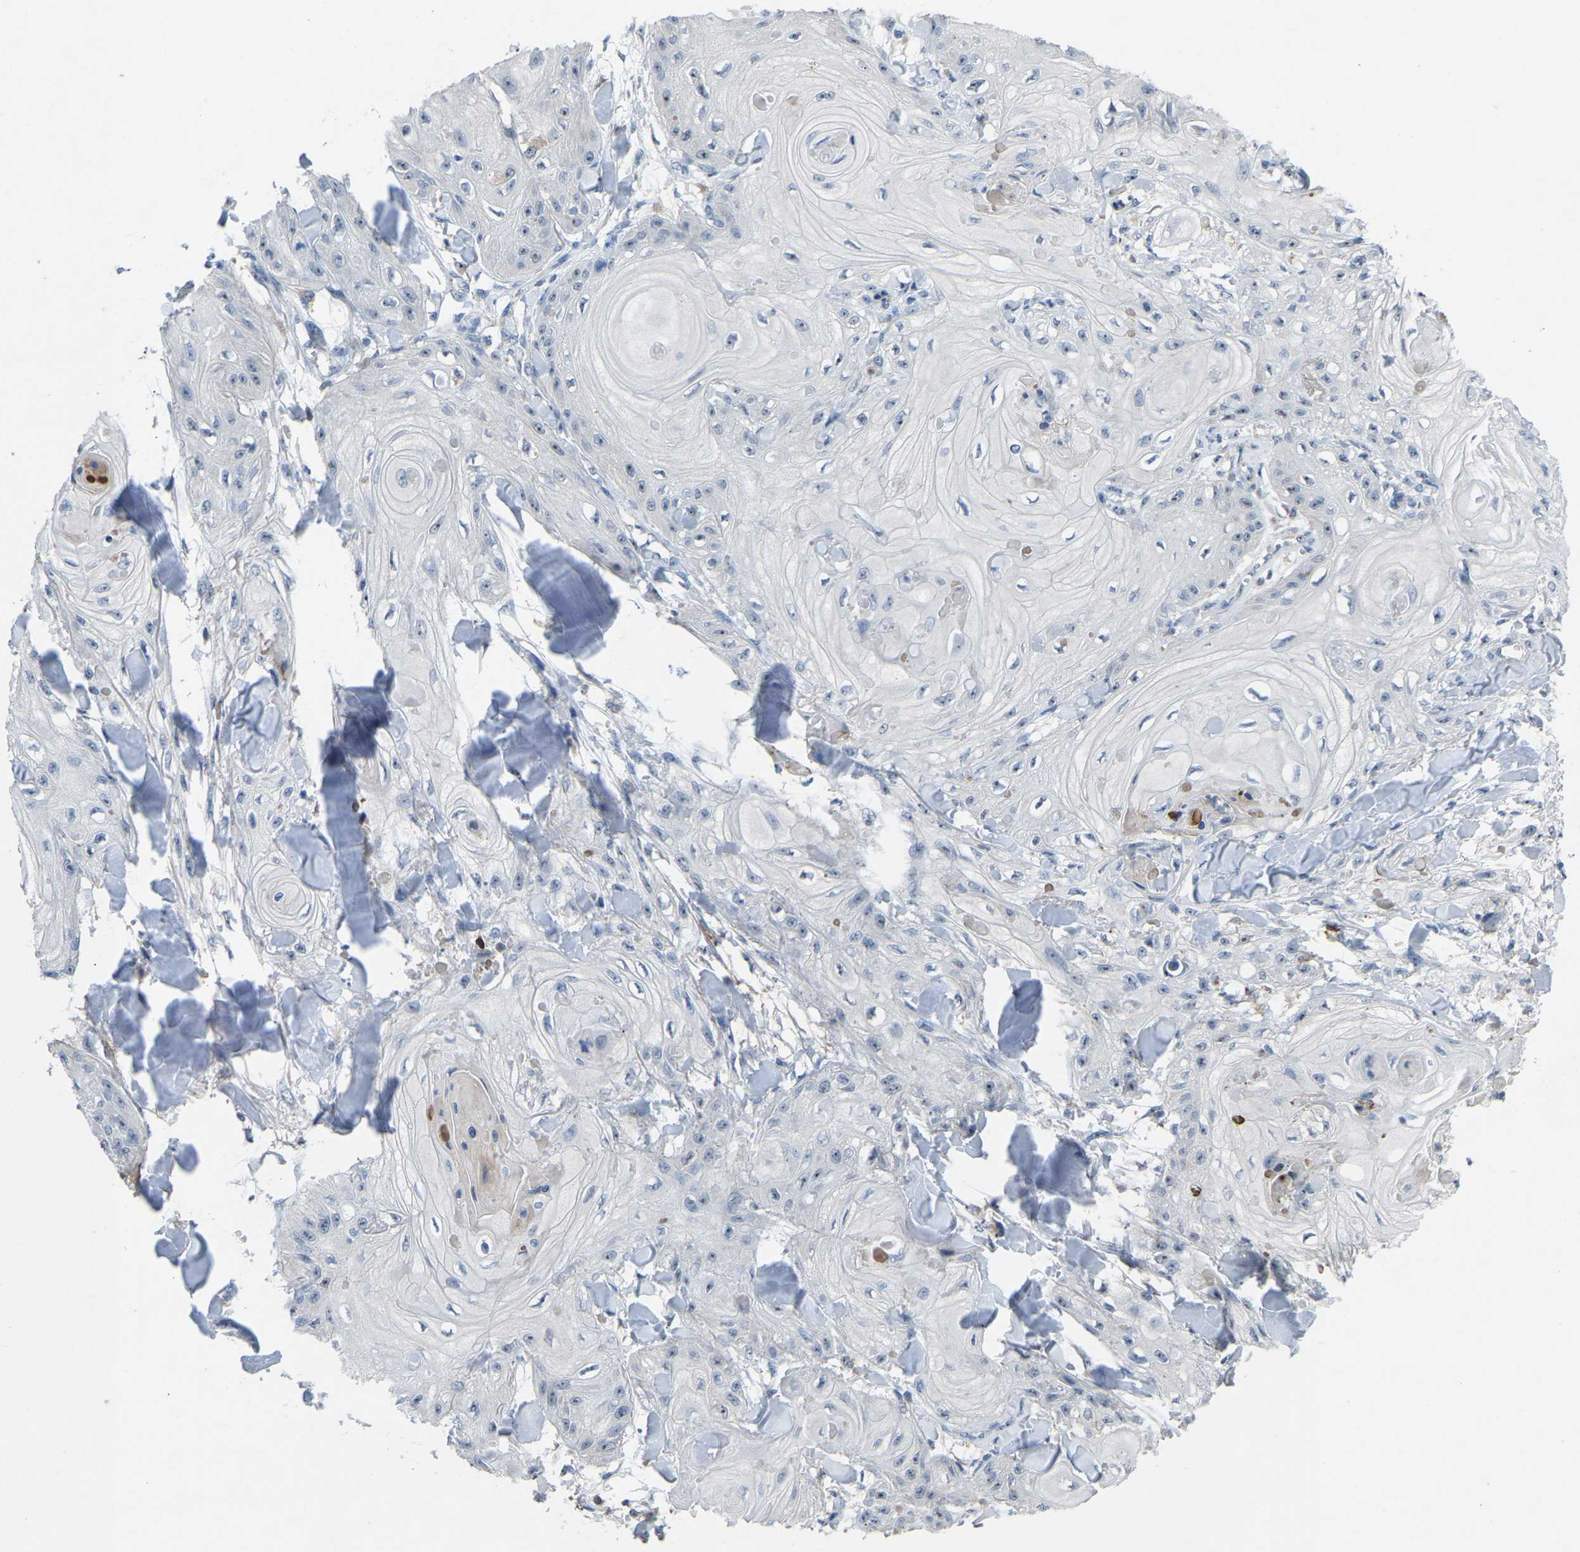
{"staining": {"intensity": "negative", "quantity": "none", "location": "none"}, "tissue": "skin cancer", "cell_type": "Tumor cells", "image_type": "cancer", "snomed": [{"axis": "morphology", "description": "Squamous cell carcinoma, NOS"}, {"axis": "topography", "description": "Skin"}], "caption": "Immunohistochemistry histopathology image of neoplastic tissue: human skin cancer (squamous cell carcinoma) stained with DAB reveals no significant protein staining in tumor cells.", "gene": "FHIT", "patient": {"sex": "male", "age": 74}}